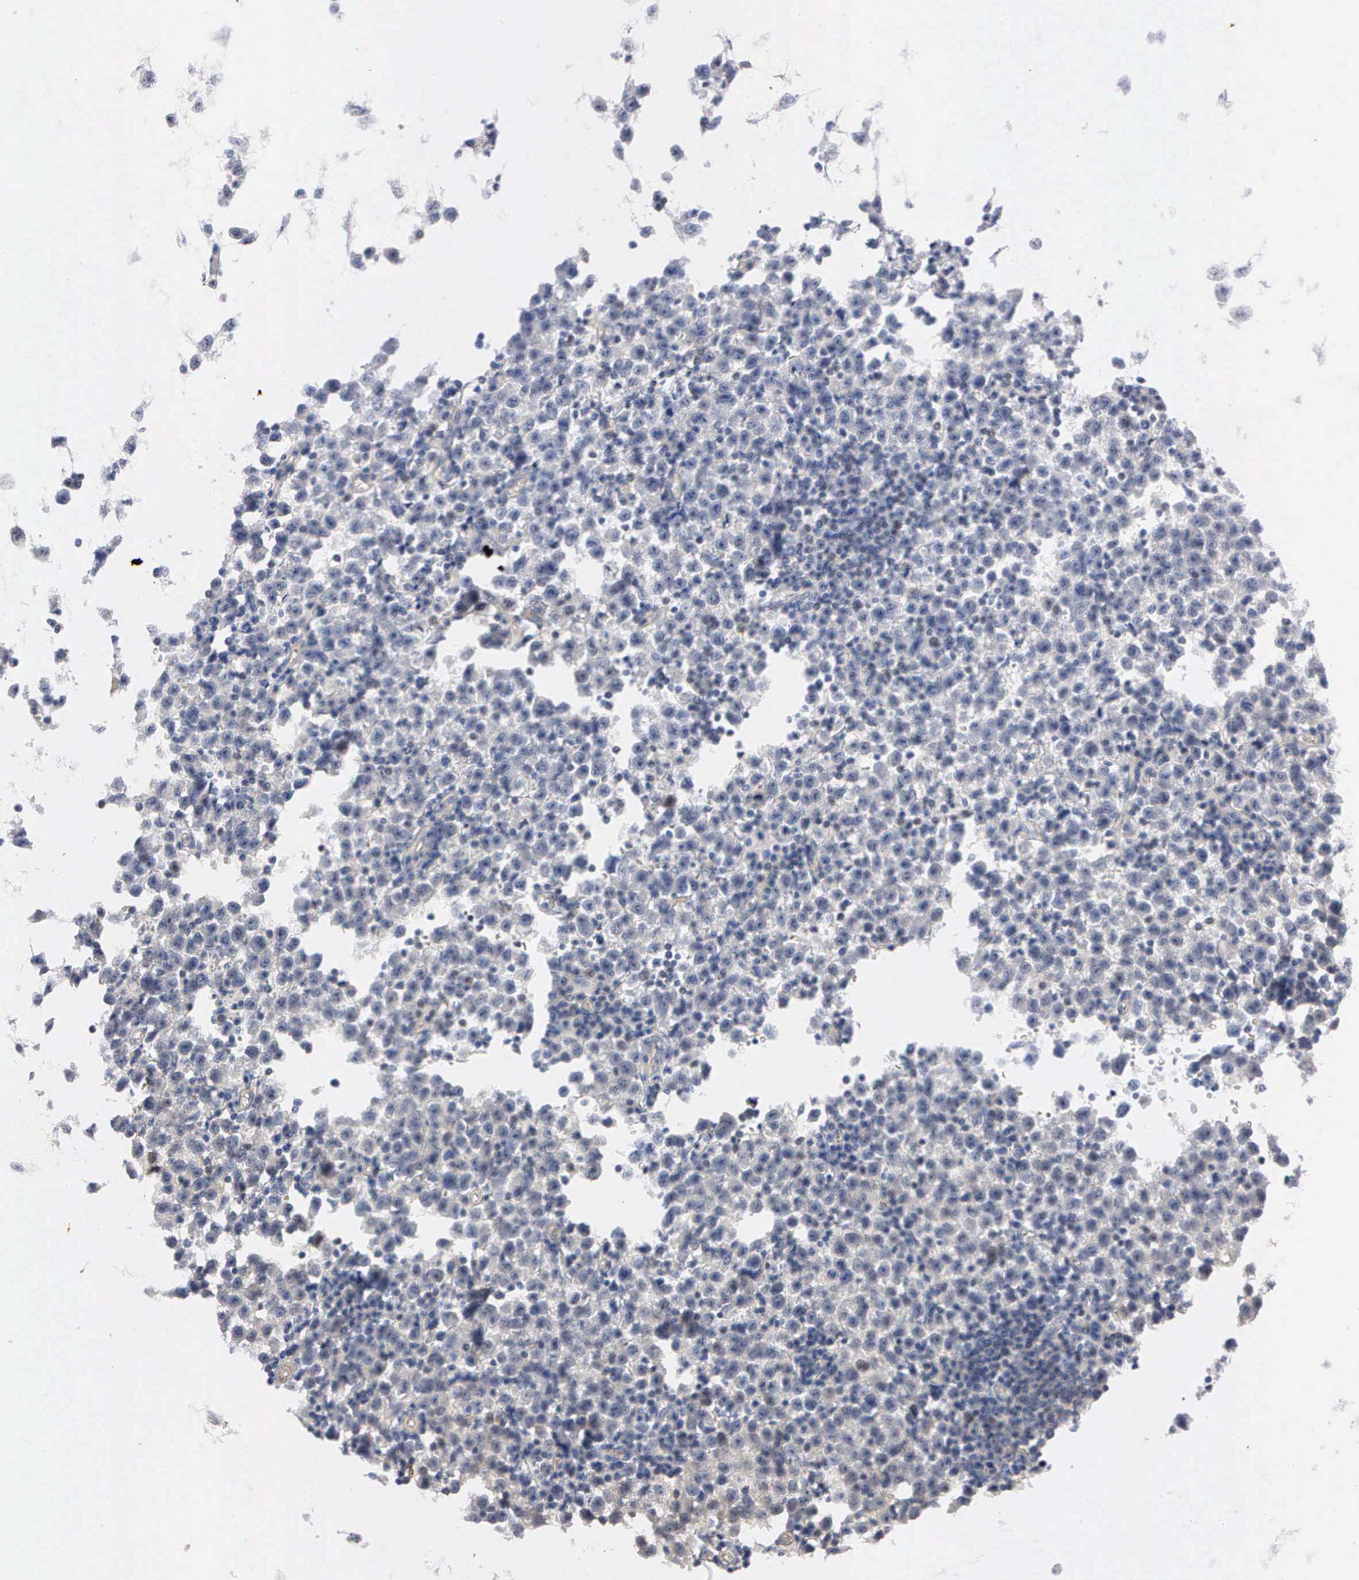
{"staining": {"intensity": "negative", "quantity": "none", "location": "none"}, "tissue": "testis cancer", "cell_type": "Tumor cells", "image_type": "cancer", "snomed": [{"axis": "morphology", "description": "Seminoma, NOS"}, {"axis": "topography", "description": "Testis"}], "caption": "This photomicrograph is of testis seminoma stained with IHC to label a protein in brown with the nuclei are counter-stained blue. There is no positivity in tumor cells.", "gene": "PGR", "patient": {"sex": "male", "age": 35}}